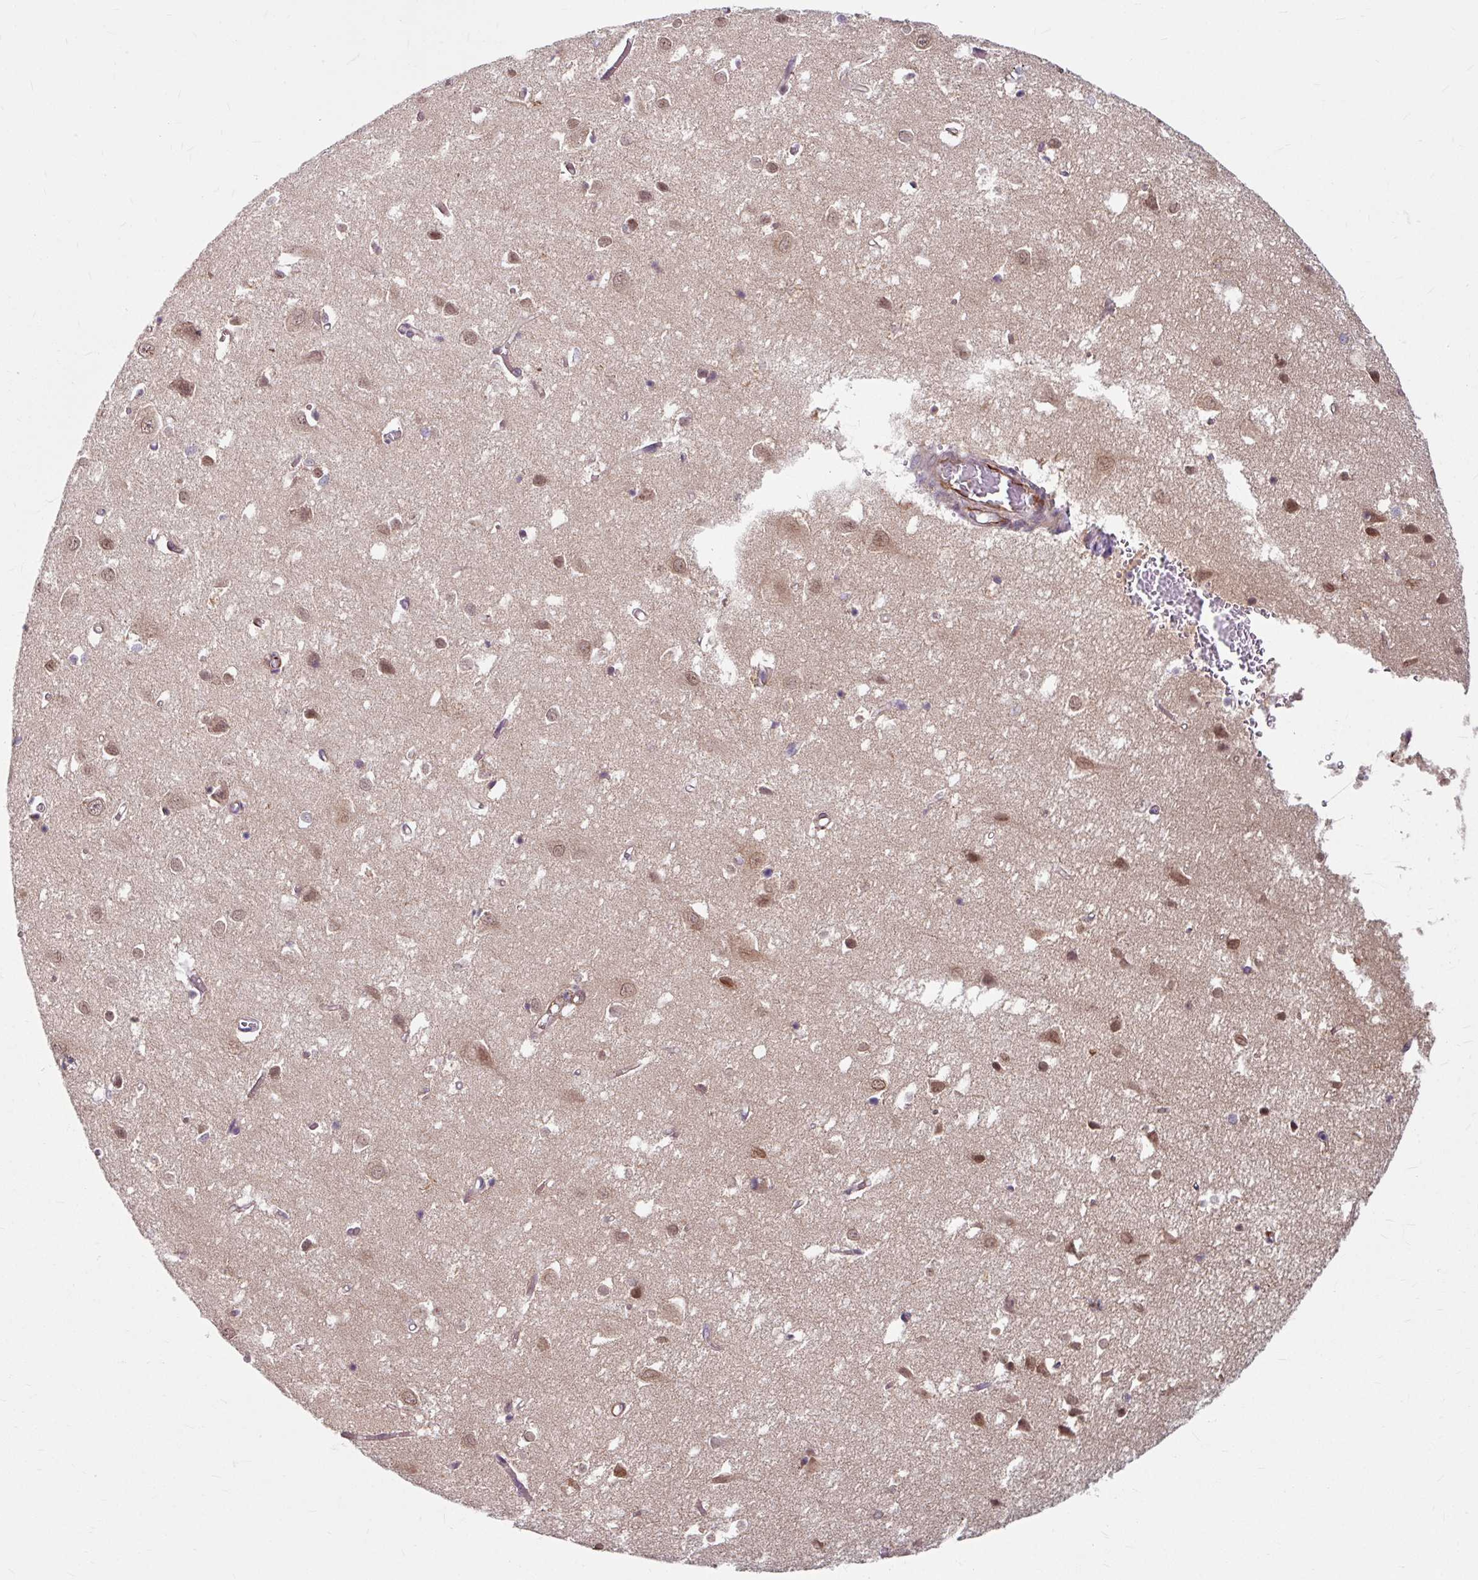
{"staining": {"intensity": "moderate", "quantity": ">75%", "location": "cytoplasmic/membranous"}, "tissue": "cerebral cortex", "cell_type": "Endothelial cells", "image_type": "normal", "snomed": [{"axis": "morphology", "description": "Normal tissue, NOS"}, {"axis": "topography", "description": "Cerebral cortex"}], "caption": "IHC (DAB) staining of normal human cerebral cortex demonstrates moderate cytoplasmic/membranous protein positivity in about >75% of endothelial cells. The staining was performed using DAB (3,3'-diaminobenzidine) to visualize the protein expression in brown, while the nuclei were stained in blue with hematoxylin (Magnification: 20x).", "gene": "DAAM2", "patient": {"sex": "male", "age": 70}}